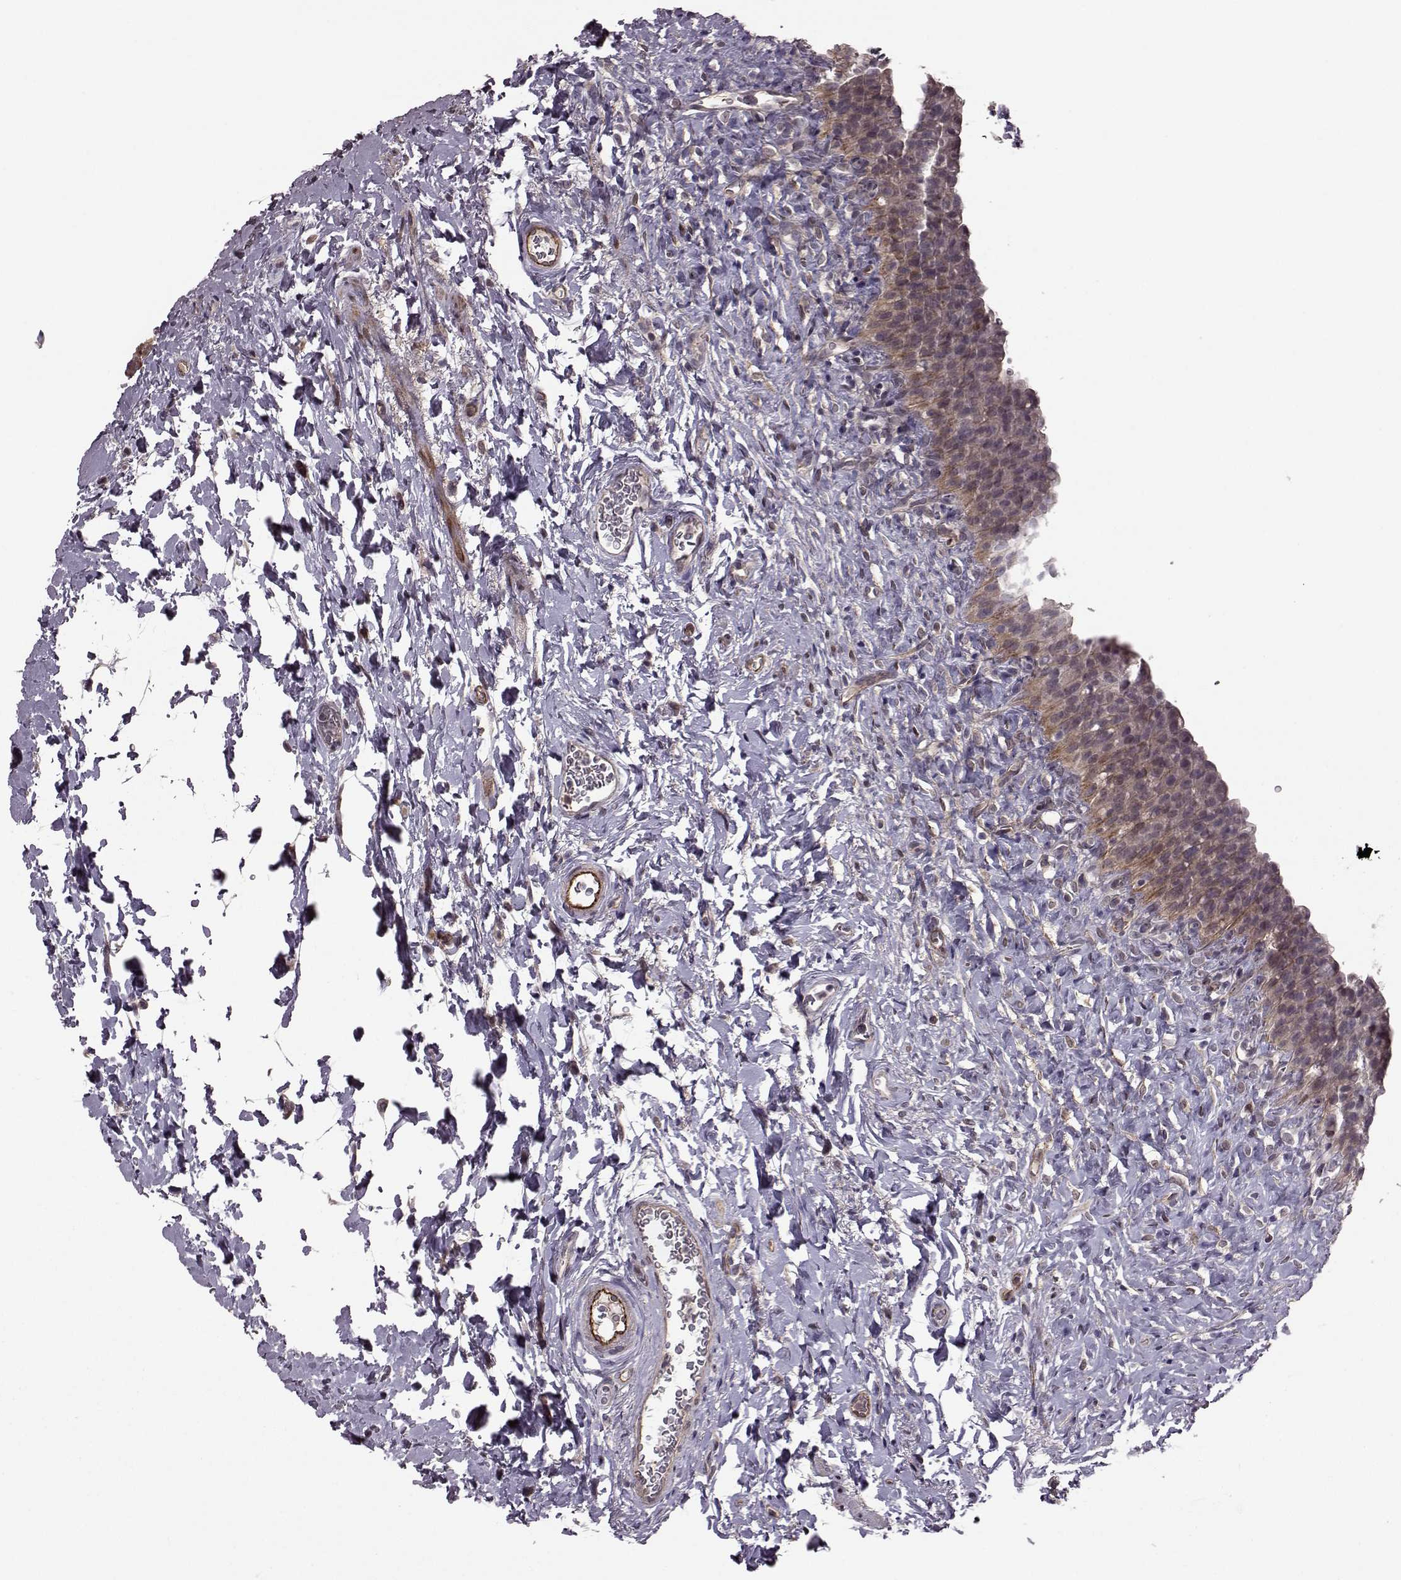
{"staining": {"intensity": "moderate", "quantity": "<25%", "location": "cytoplasmic/membranous"}, "tissue": "urinary bladder", "cell_type": "Urothelial cells", "image_type": "normal", "snomed": [{"axis": "morphology", "description": "Normal tissue, NOS"}, {"axis": "topography", "description": "Urinary bladder"}], "caption": "DAB immunohistochemical staining of normal human urinary bladder shows moderate cytoplasmic/membranous protein positivity in about <25% of urothelial cells.", "gene": "SYNPO", "patient": {"sex": "male", "age": 76}}